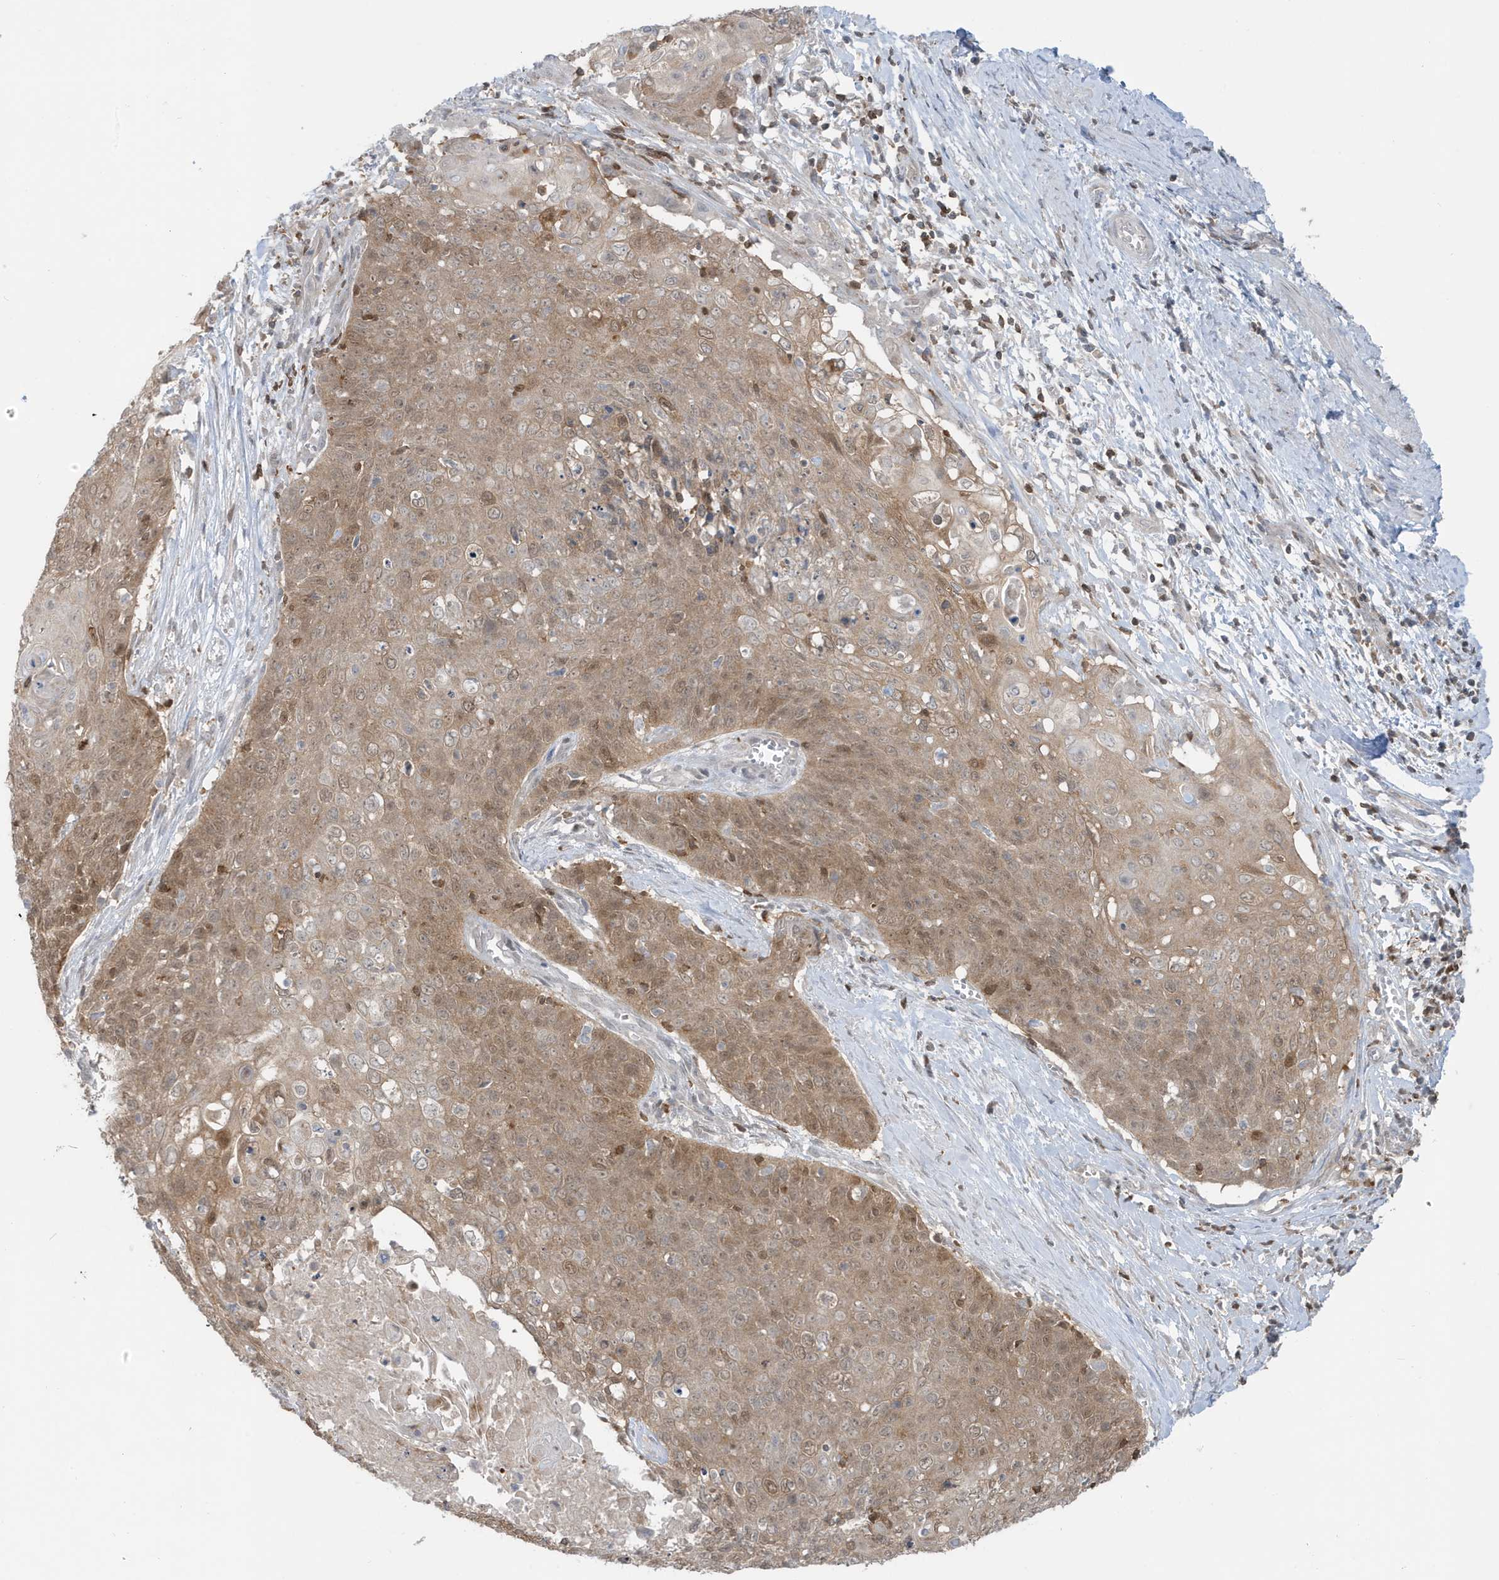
{"staining": {"intensity": "moderate", "quantity": "25%-75%", "location": "cytoplasmic/membranous,nuclear"}, "tissue": "cervical cancer", "cell_type": "Tumor cells", "image_type": "cancer", "snomed": [{"axis": "morphology", "description": "Squamous cell carcinoma, NOS"}, {"axis": "topography", "description": "Cervix"}], "caption": "Cervical cancer stained for a protein displays moderate cytoplasmic/membranous and nuclear positivity in tumor cells.", "gene": "OGA", "patient": {"sex": "female", "age": 39}}